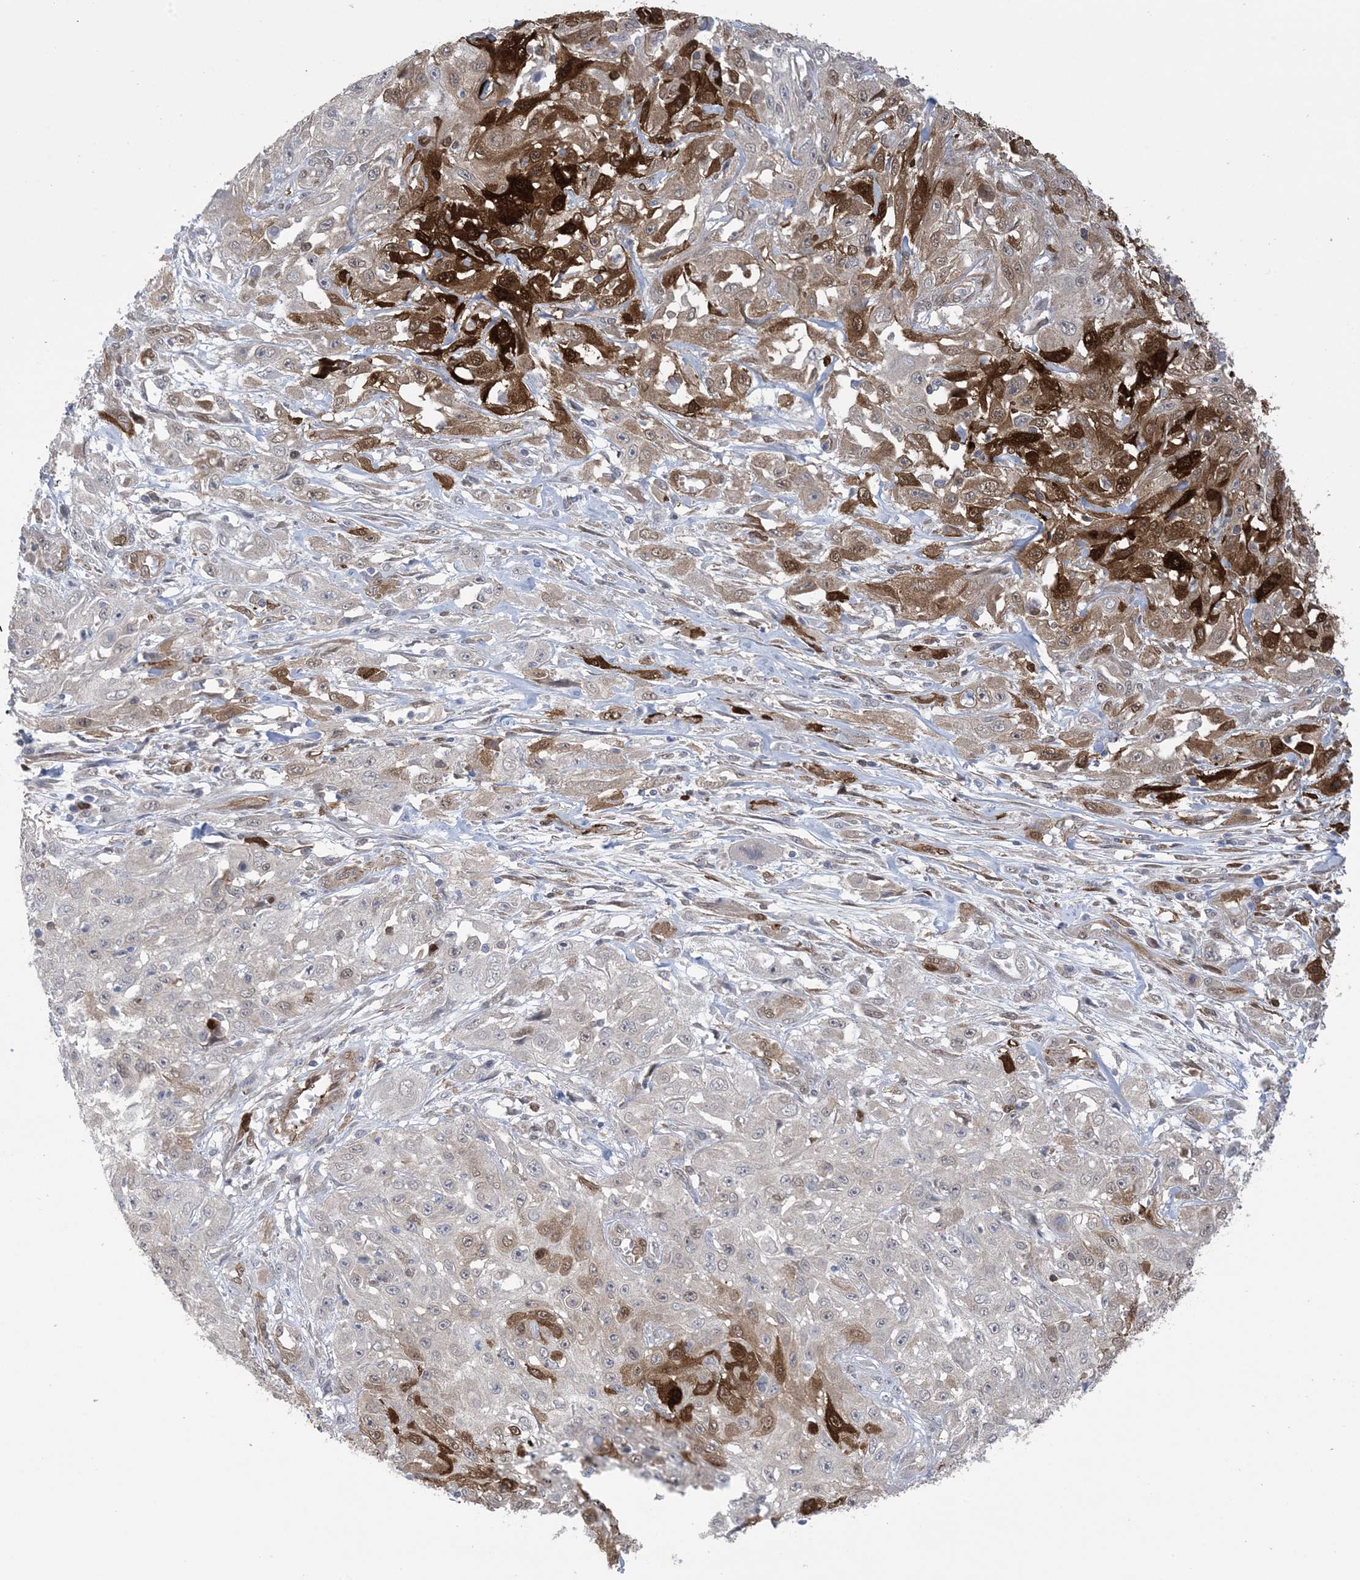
{"staining": {"intensity": "strong", "quantity": "25%-75%", "location": "cytoplasmic/membranous"}, "tissue": "skin cancer", "cell_type": "Tumor cells", "image_type": "cancer", "snomed": [{"axis": "morphology", "description": "Squamous cell carcinoma, NOS"}, {"axis": "morphology", "description": "Squamous cell carcinoma, metastatic, NOS"}, {"axis": "topography", "description": "Skin"}, {"axis": "topography", "description": "Lymph node"}], "caption": "Skin cancer (squamous cell carcinoma) was stained to show a protein in brown. There is high levels of strong cytoplasmic/membranous positivity in approximately 25%-75% of tumor cells.", "gene": "HMGCS1", "patient": {"sex": "male", "age": 75}}